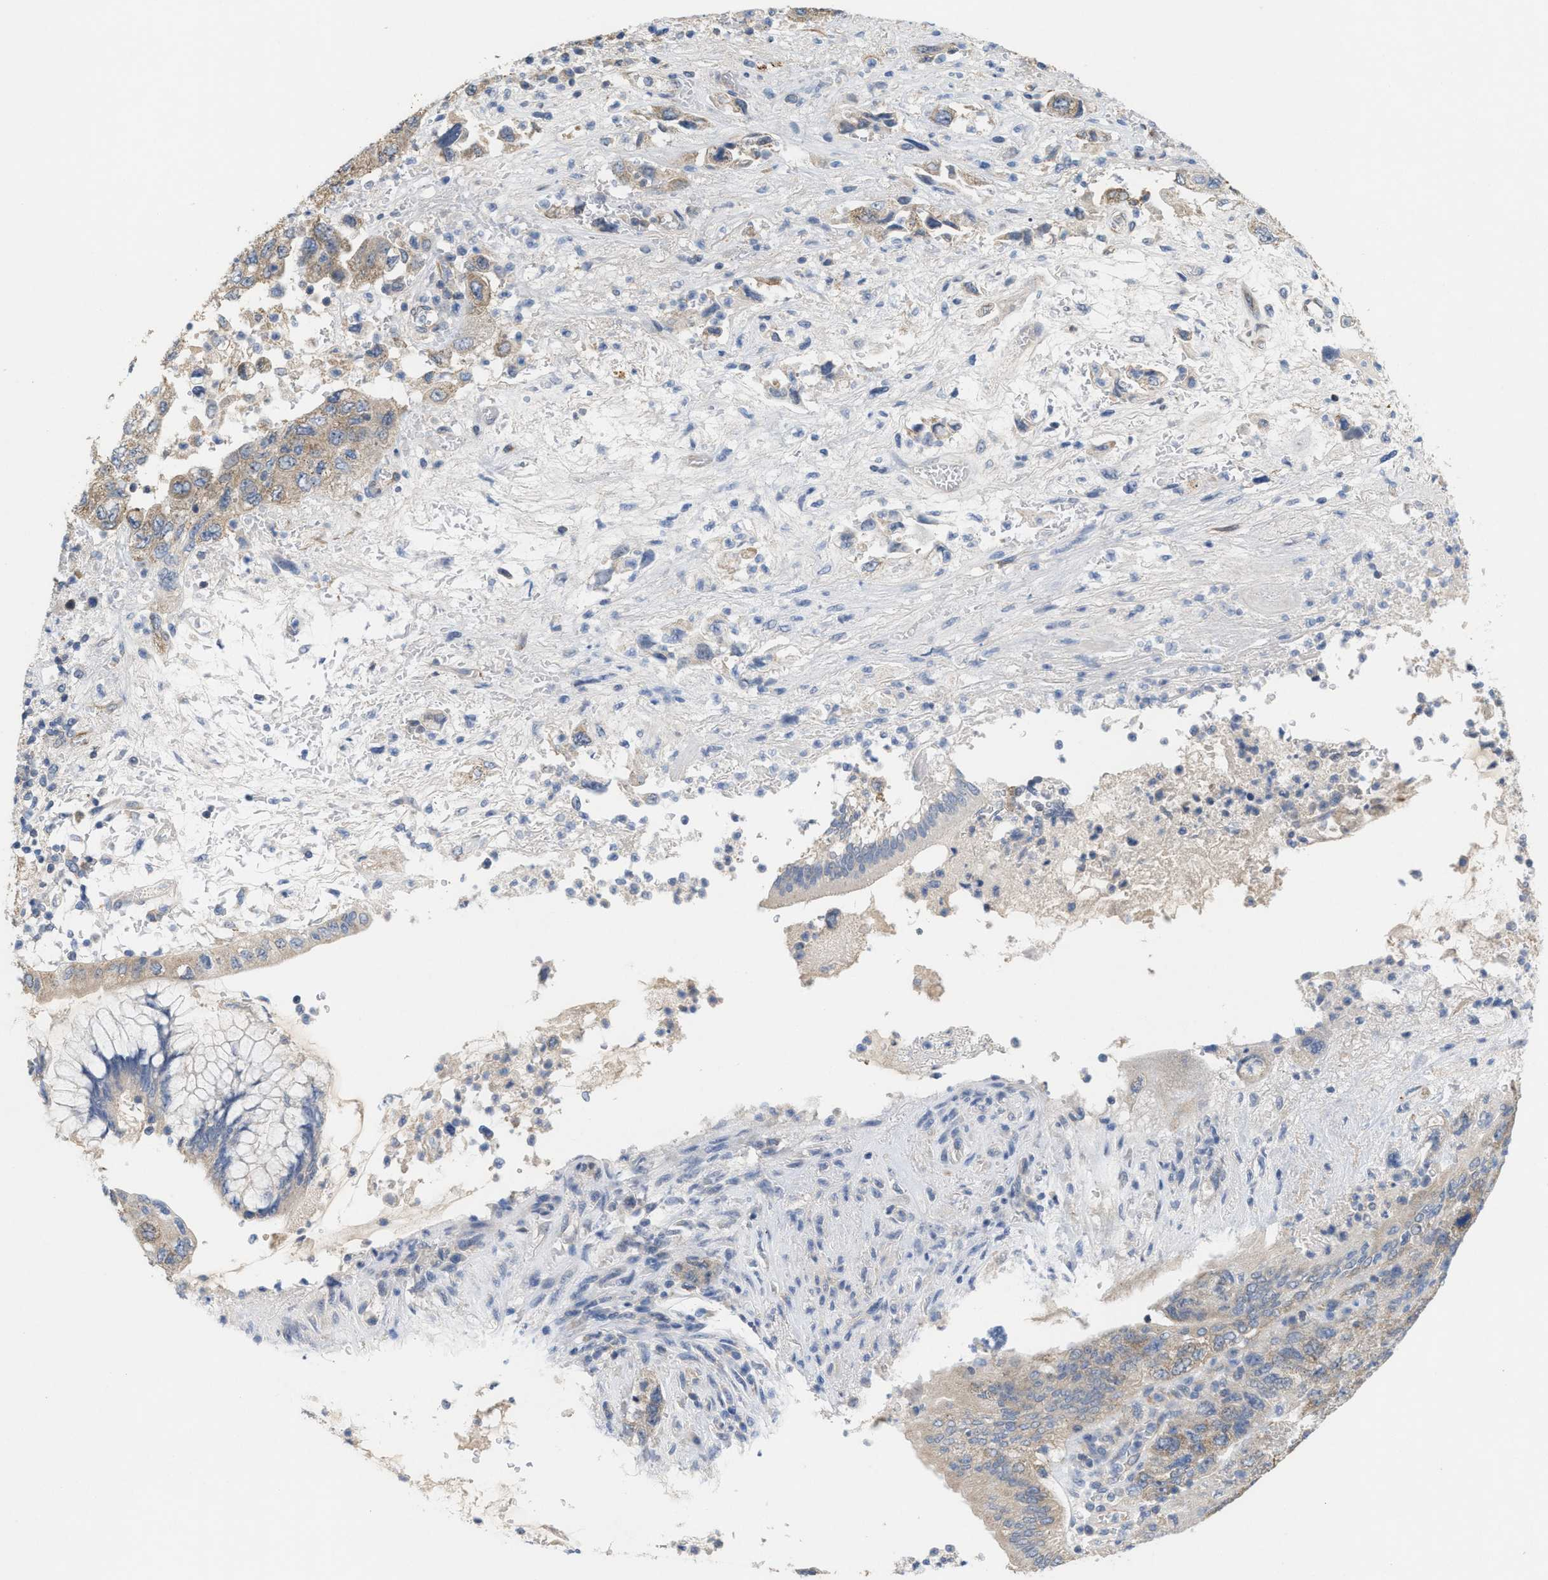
{"staining": {"intensity": "weak", "quantity": "25%-75%", "location": "cytoplasmic/membranous"}, "tissue": "pancreatic cancer", "cell_type": "Tumor cells", "image_type": "cancer", "snomed": [{"axis": "morphology", "description": "Adenocarcinoma, NOS"}, {"axis": "topography", "description": "Pancreas"}], "caption": "The image displays a brown stain indicating the presence of a protein in the cytoplasmic/membranous of tumor cells in pancreatic cancer.", "gene": "UBAP2", "patient": {"sex": "female", "age": 73}}